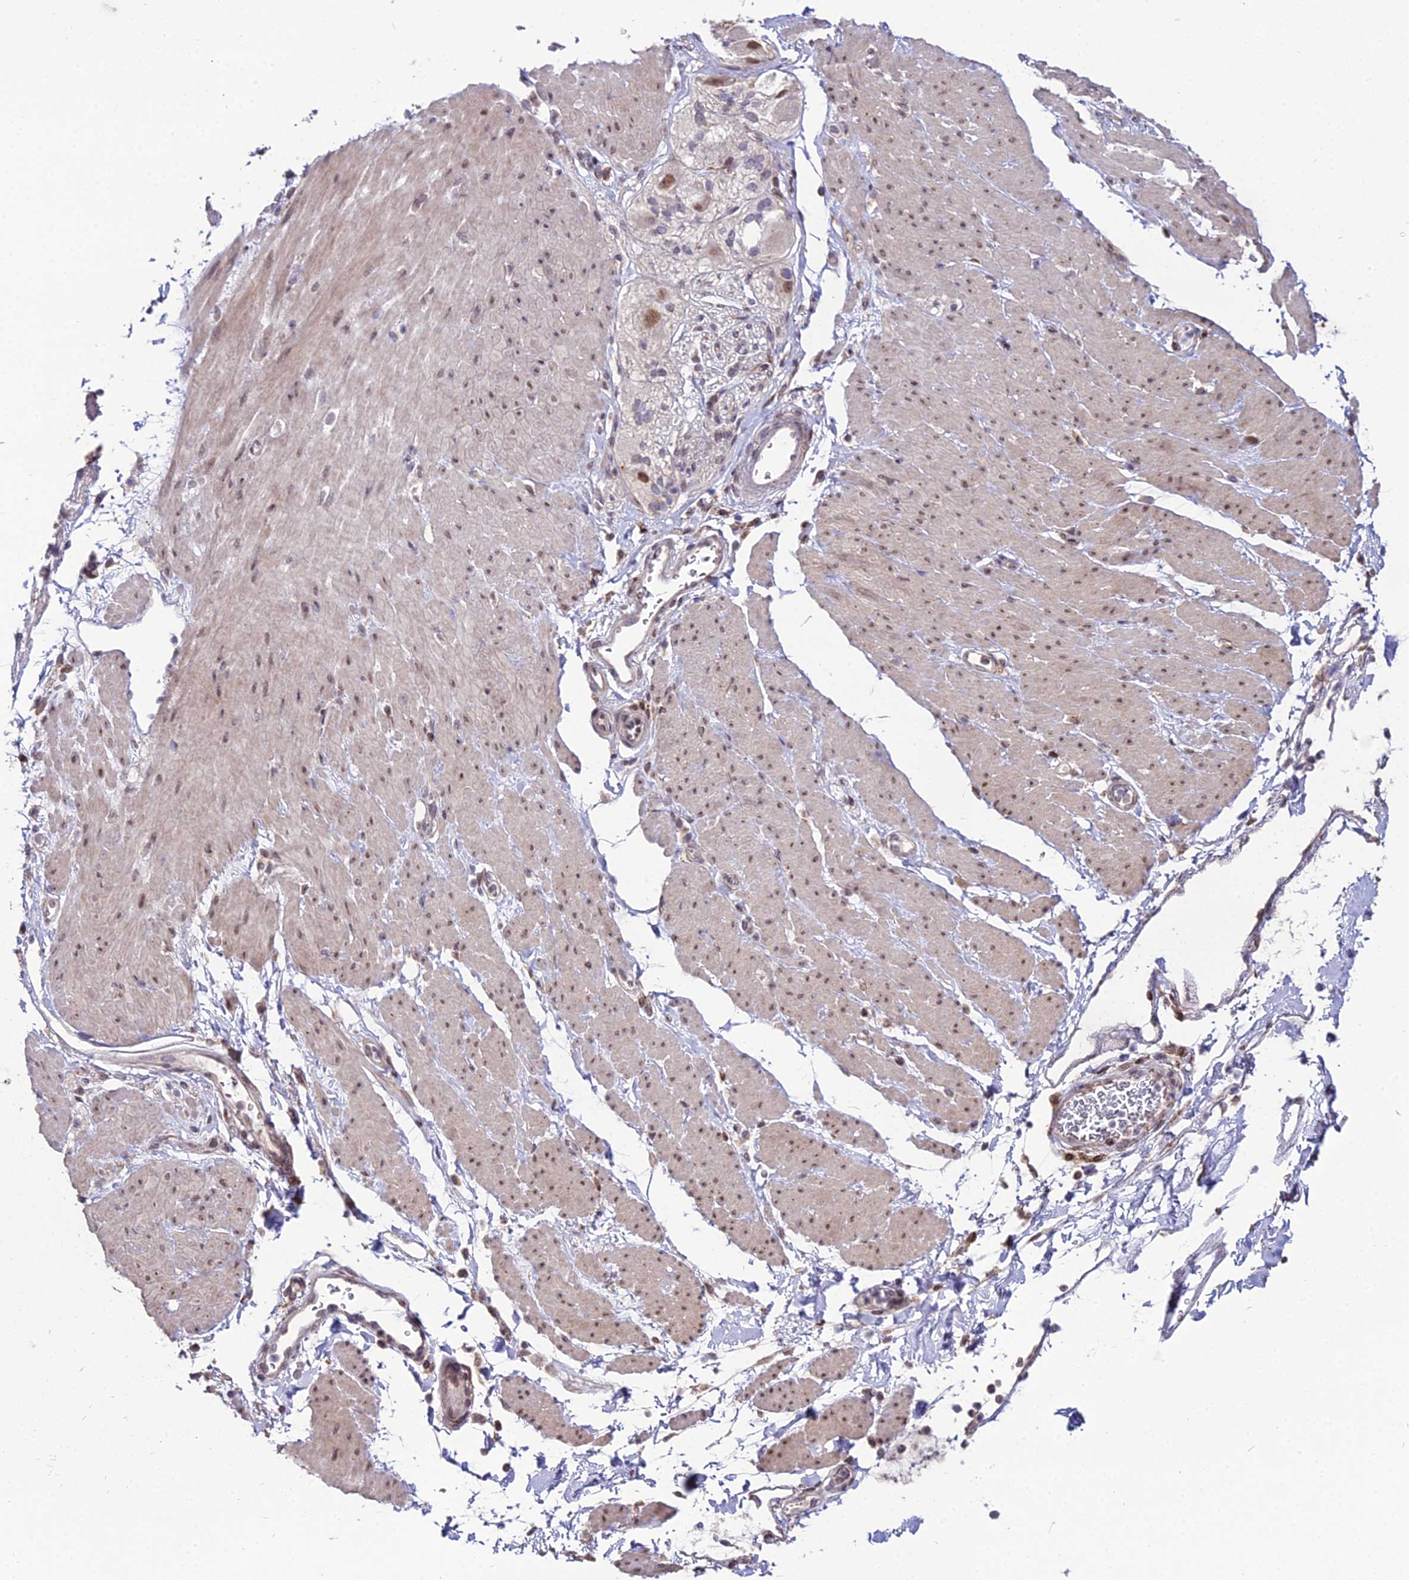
{"staining": {"intensity": "negative", "quantity": "none", "location": "none"}, "tissue": "adipose tissue", "cell_type": "Adipocytes", "image_type": "normal", "snomed": [{"axis": "morphology", "description": "Normal tissue, NOS"}, {"axis": "morphology", "description": "Adenocarcinoma, NOS"}, {"axis": "topography", "description": "Duodenum"}, {"axis": "topography", "description": "Peripheral nerve tissue"}], "caption": "The IHC micrograph has no significant staining in adipocytes of adipose tissue.", "gene": "TROAP", "patient": {"sex": "female", "age": 60}}